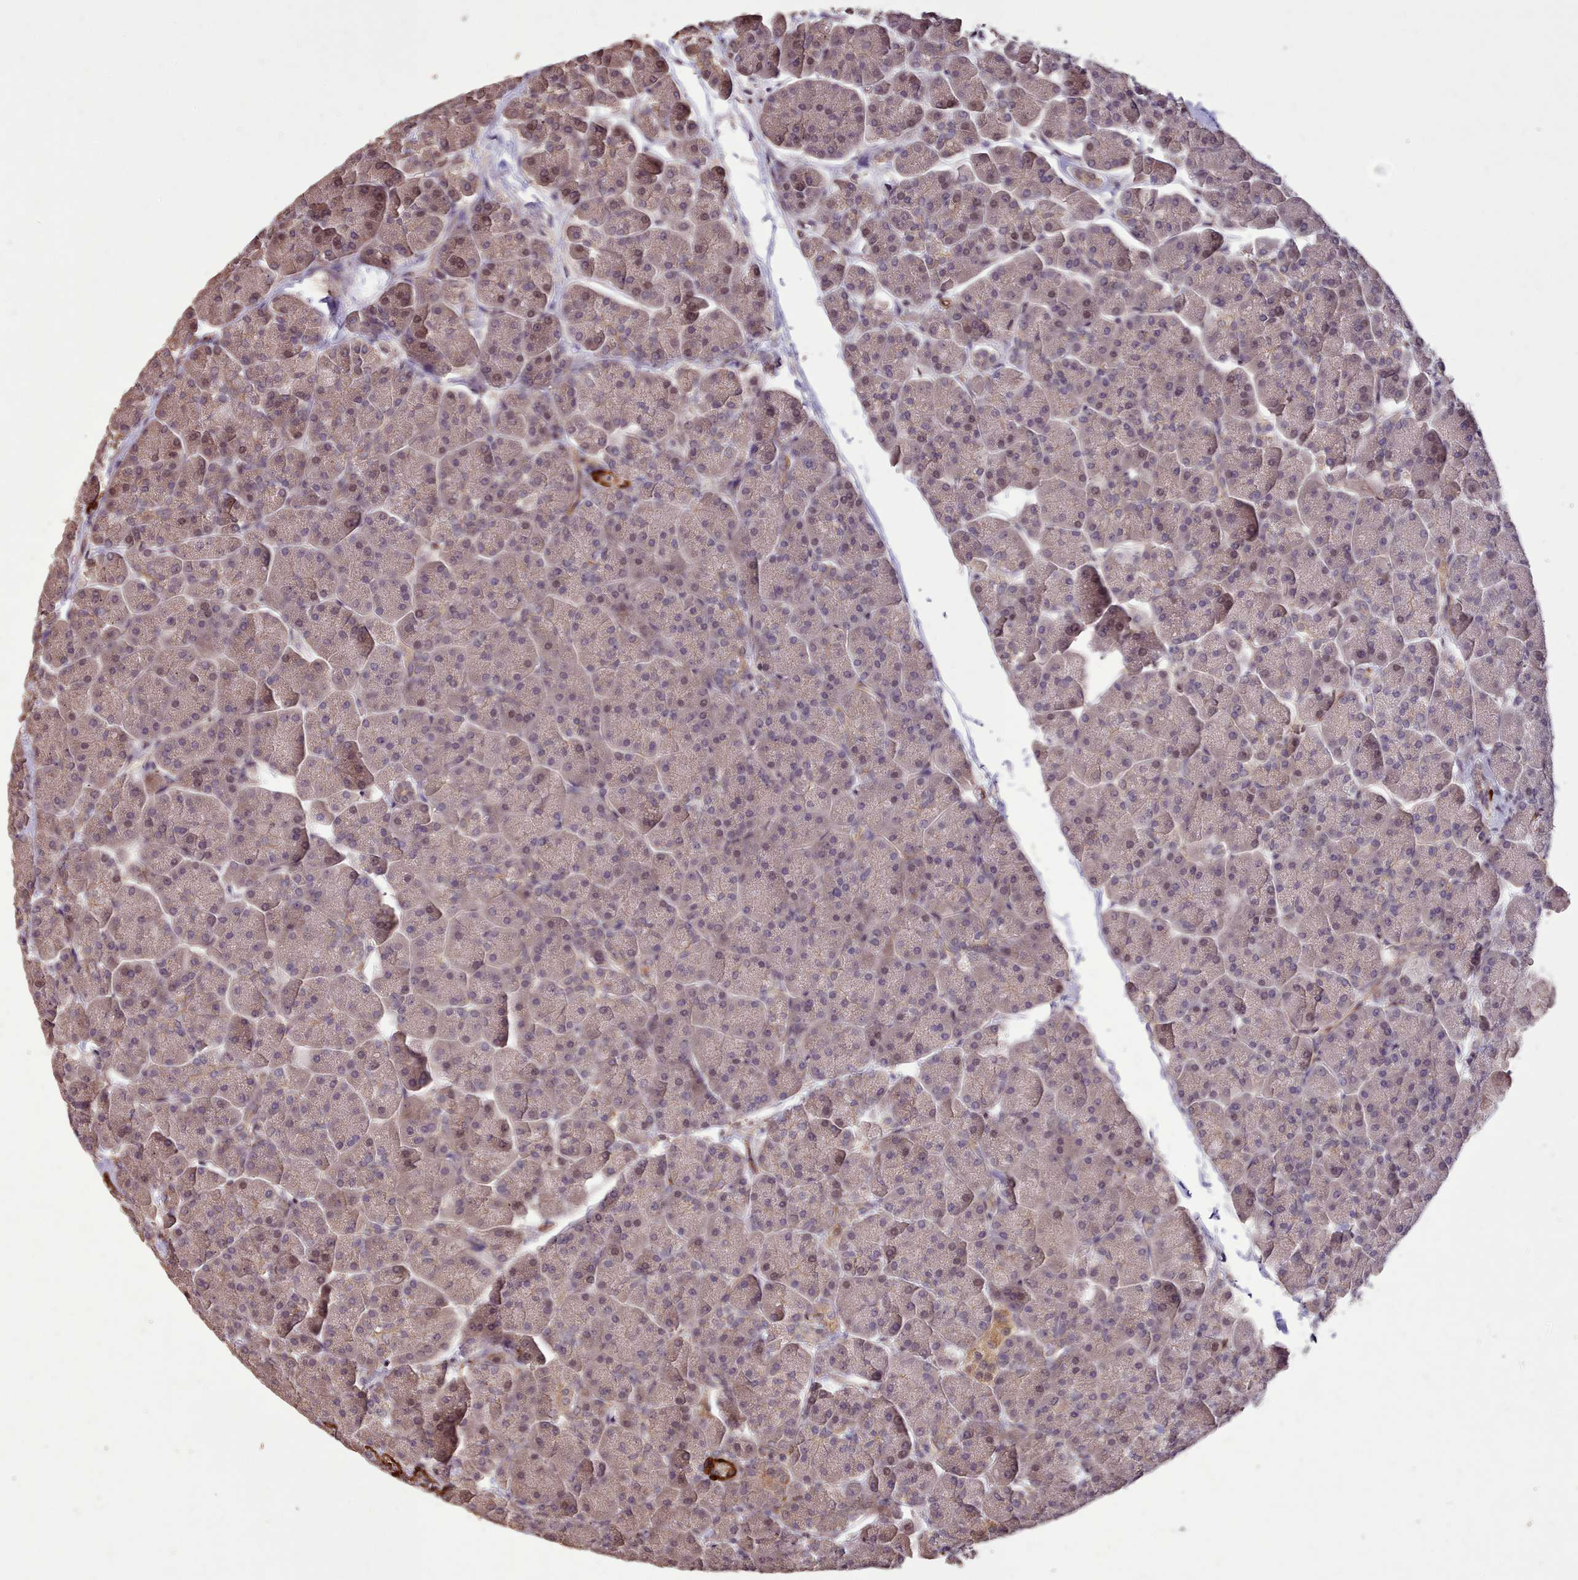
{"staining": {"intensity": "moderate", "quantity": "<25%", "location": "cytoplasmic/membranous,nuclear"}, "tissue": "pancreas", "cell_type": "Exocrine glandular cells", "image_type": "normal", "snomed": [{"axis": "morphology", "description": "Normal tissue, NOS"}, {"axis": "topography", "description": "Pancreas"}, {"axis": "topography", "description": "Peripheral nerve tissue"}], "caption": "Immunohistochemical staining of unremarkable pancreas demonstrates <25% levels of moderate cytoplasmic/membranous,nuclear protein expression in approximately <25% of exocrine glandular cells.", "gene": "NLRC4", "patient": {"sex": "male", "age": 54}}